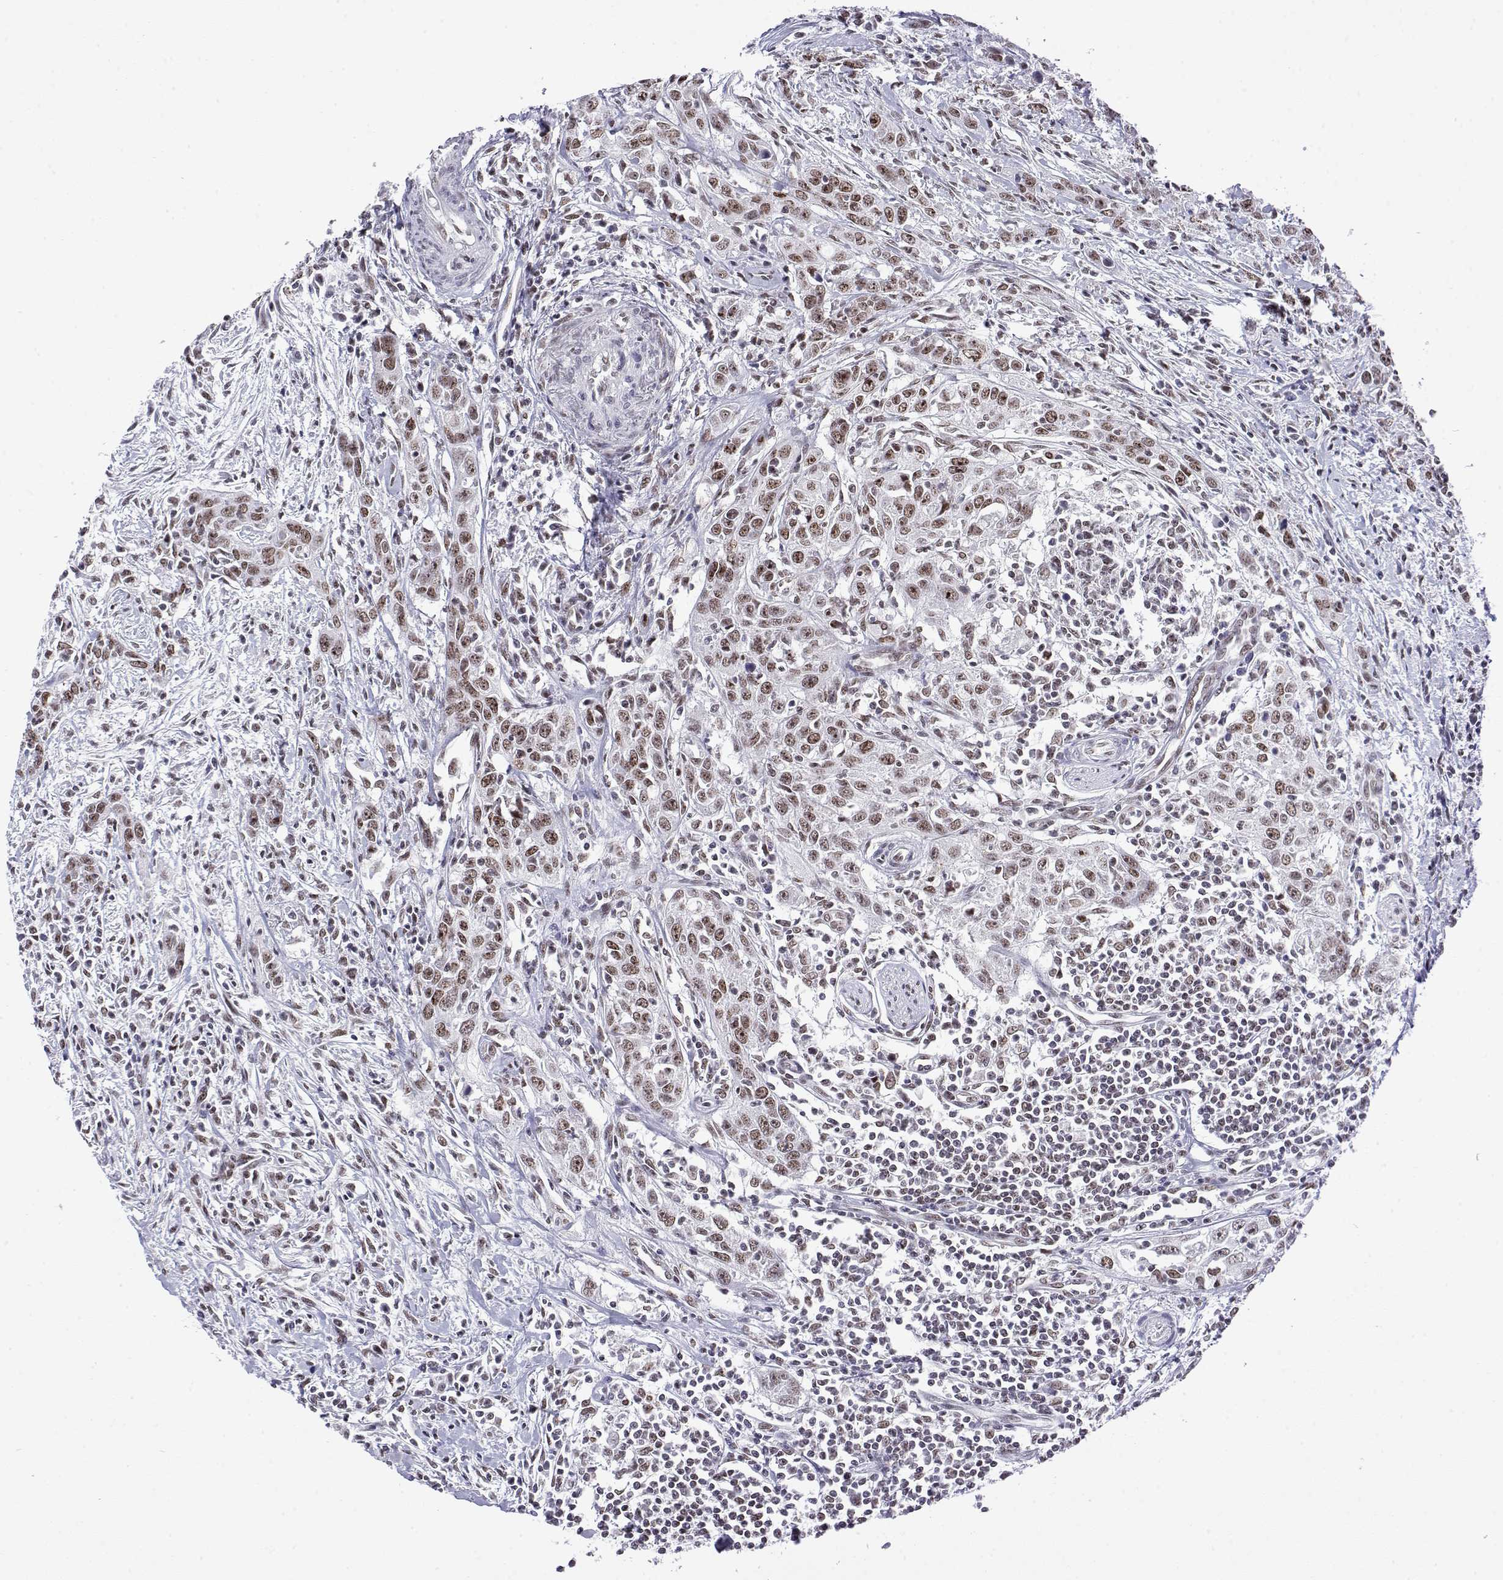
{"staining": {"intensity": "moderate", "quantity": ">75%", "location": "nuclear"}, "tissue": "urothelial cancer", "cell_type": "Tumor cells", "image_type": "cancer", "snomed": [{"axis": "morphology", "description": "Urothelial carcinoma, High grade"}, {"axis": "topography", "description": "Urinary bladder"}], "caption": "Urothelial cancer stained with DAB immunohistochemistry (IHC) displays medium levels of moderate nuclear positivity in approximately >75% of tumor cells. The staining is performed using DAB brown chromogen to label protein expression. The nuclei are counter-stained blue using hematoxylin.", "gene": "POLDIP3", "patient": {"sex": "male", "age": 83}}